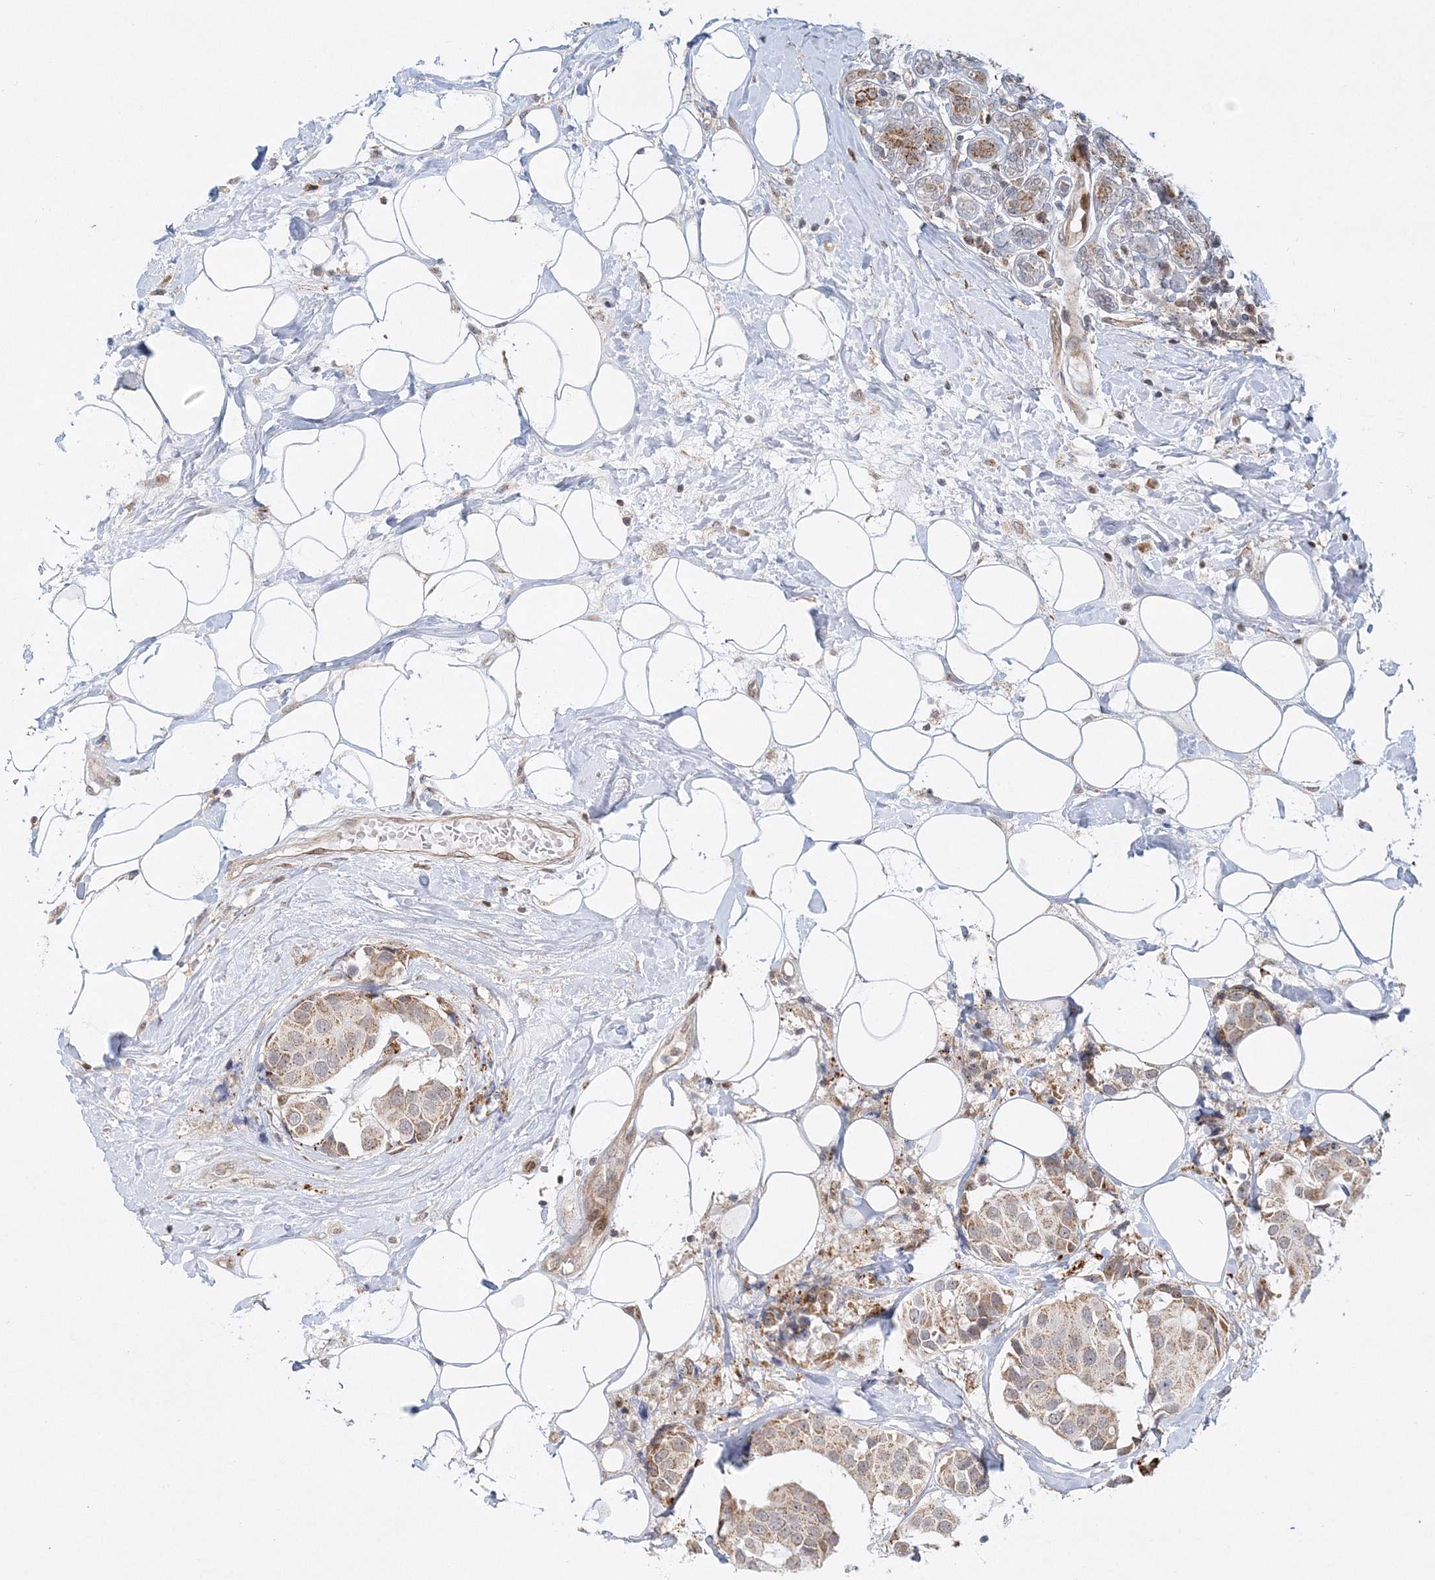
{"staining": {"intensity": "weak", "quantity": ">75%", "location": "cytoplasmic/membranous"}, "tissue": "breast cancer", "cell_type": "Tumor cells", "image_type": "cancer", "snomed": [{"axis": "morphology", "description": "Normal tissue, NOS"}, {"axis": "morphology", "description": "Duct carcinoma"}, {"axis": "topography", "description": "Breast"}], "caption": "The image exhibits immunohistochemical staining of invasive ductal carcinoma (breast). There is weak cytoplasmic/membranous positivity is appreciated in about >75% of tumor cells.", "gene": "RAB11FIP2", "patient": {"sex": "female", "age": 39}}